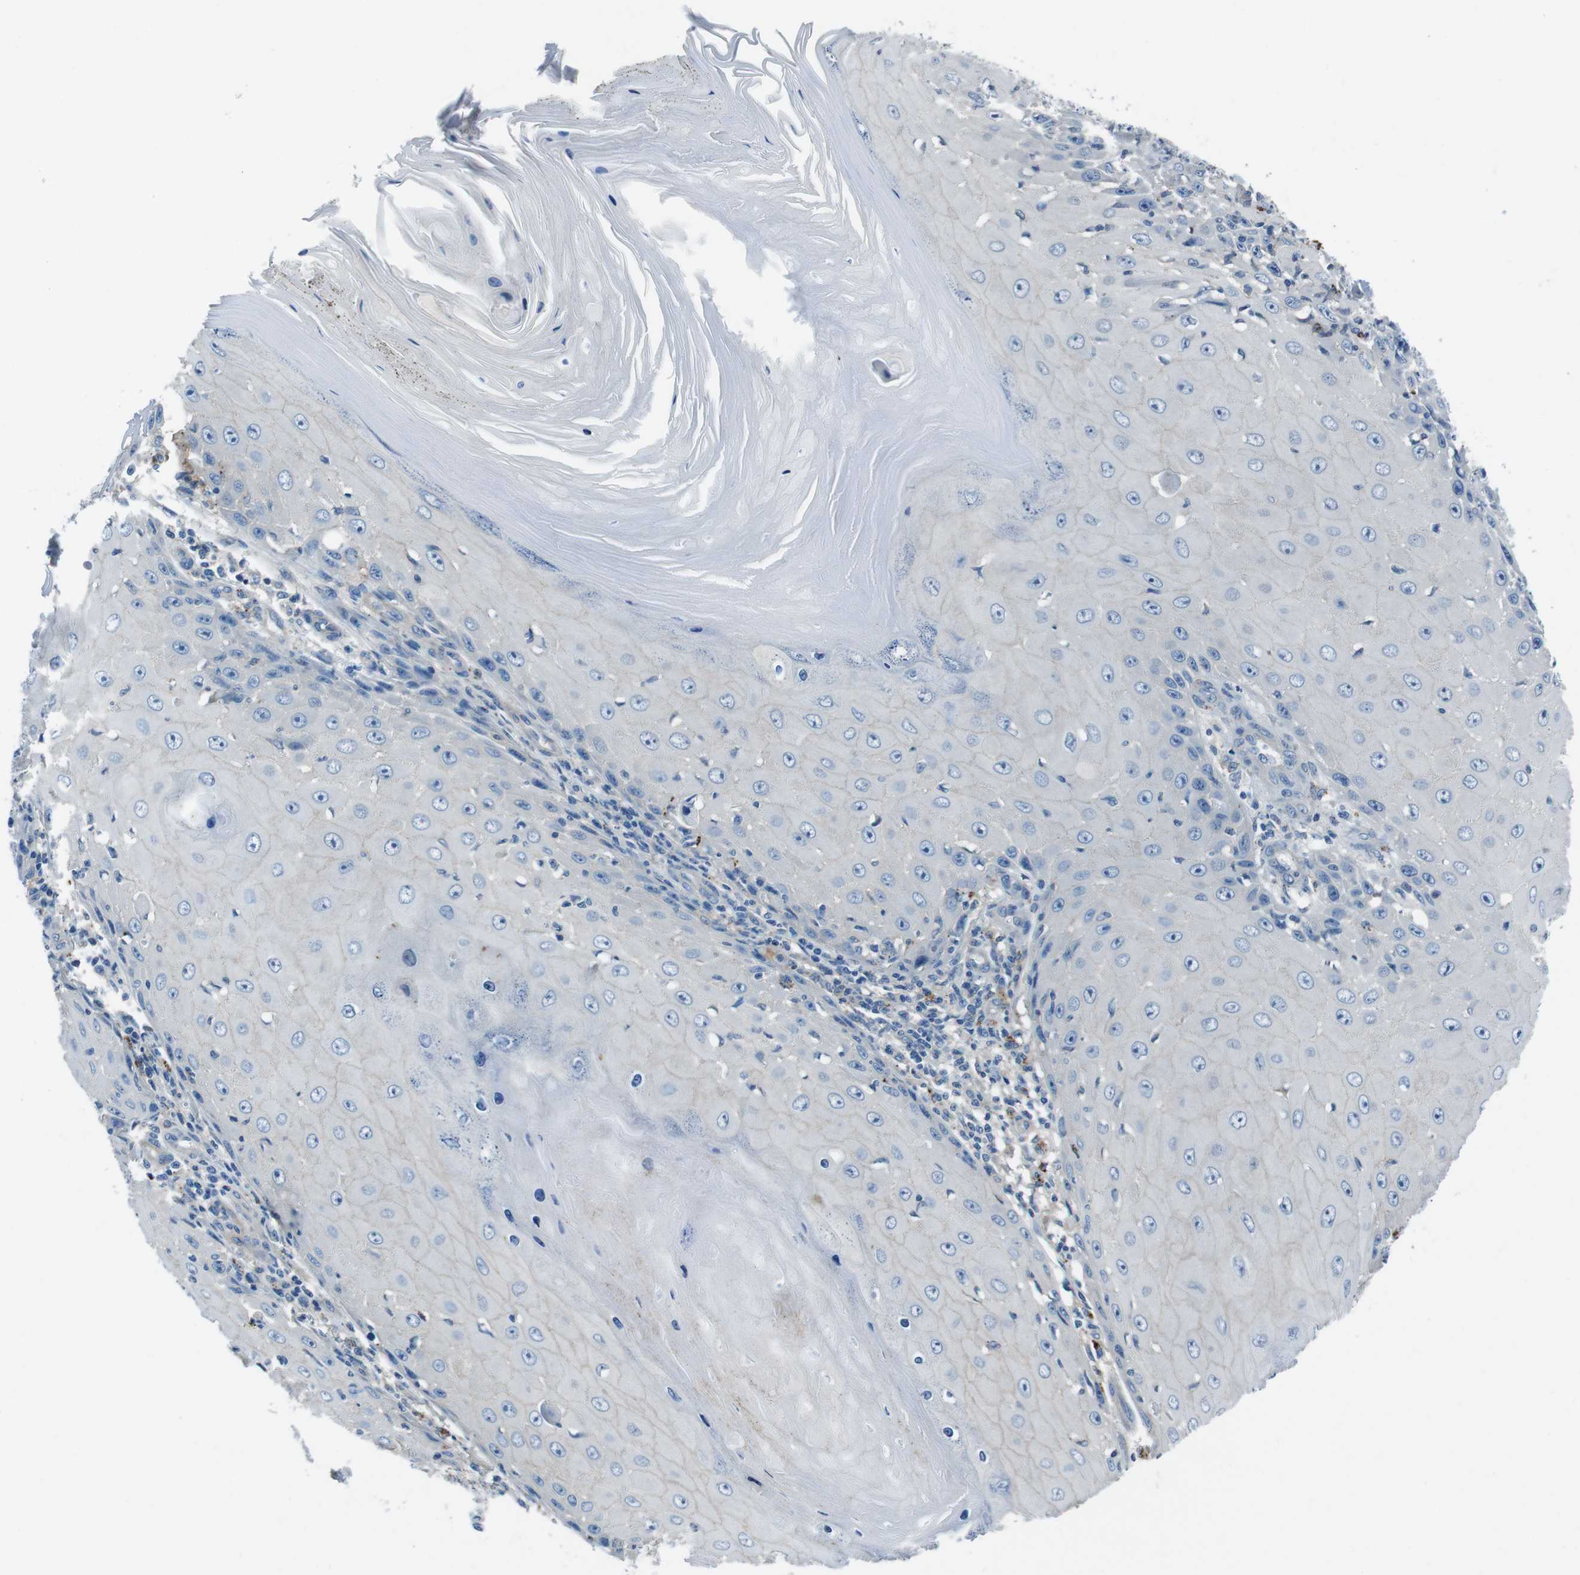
{"staining": {"intensity": "negative", "quantity": "none", "location": "none"}, "tissue": "skin cancer", "cell_type": "Tumor cells", "image_type": "cancer", "snomed": [{"axis": "morphology", "description": "Squamous cell carcinoma, NOS"}, {"axis": "topography", "description": "Skin"}], "caption": "Image shows no protein positivity in tumor cells of squamous cell carcinoma (skin) tissue.", "gene": "TULP3", "patient": {"sex": "female", "age": 73}}